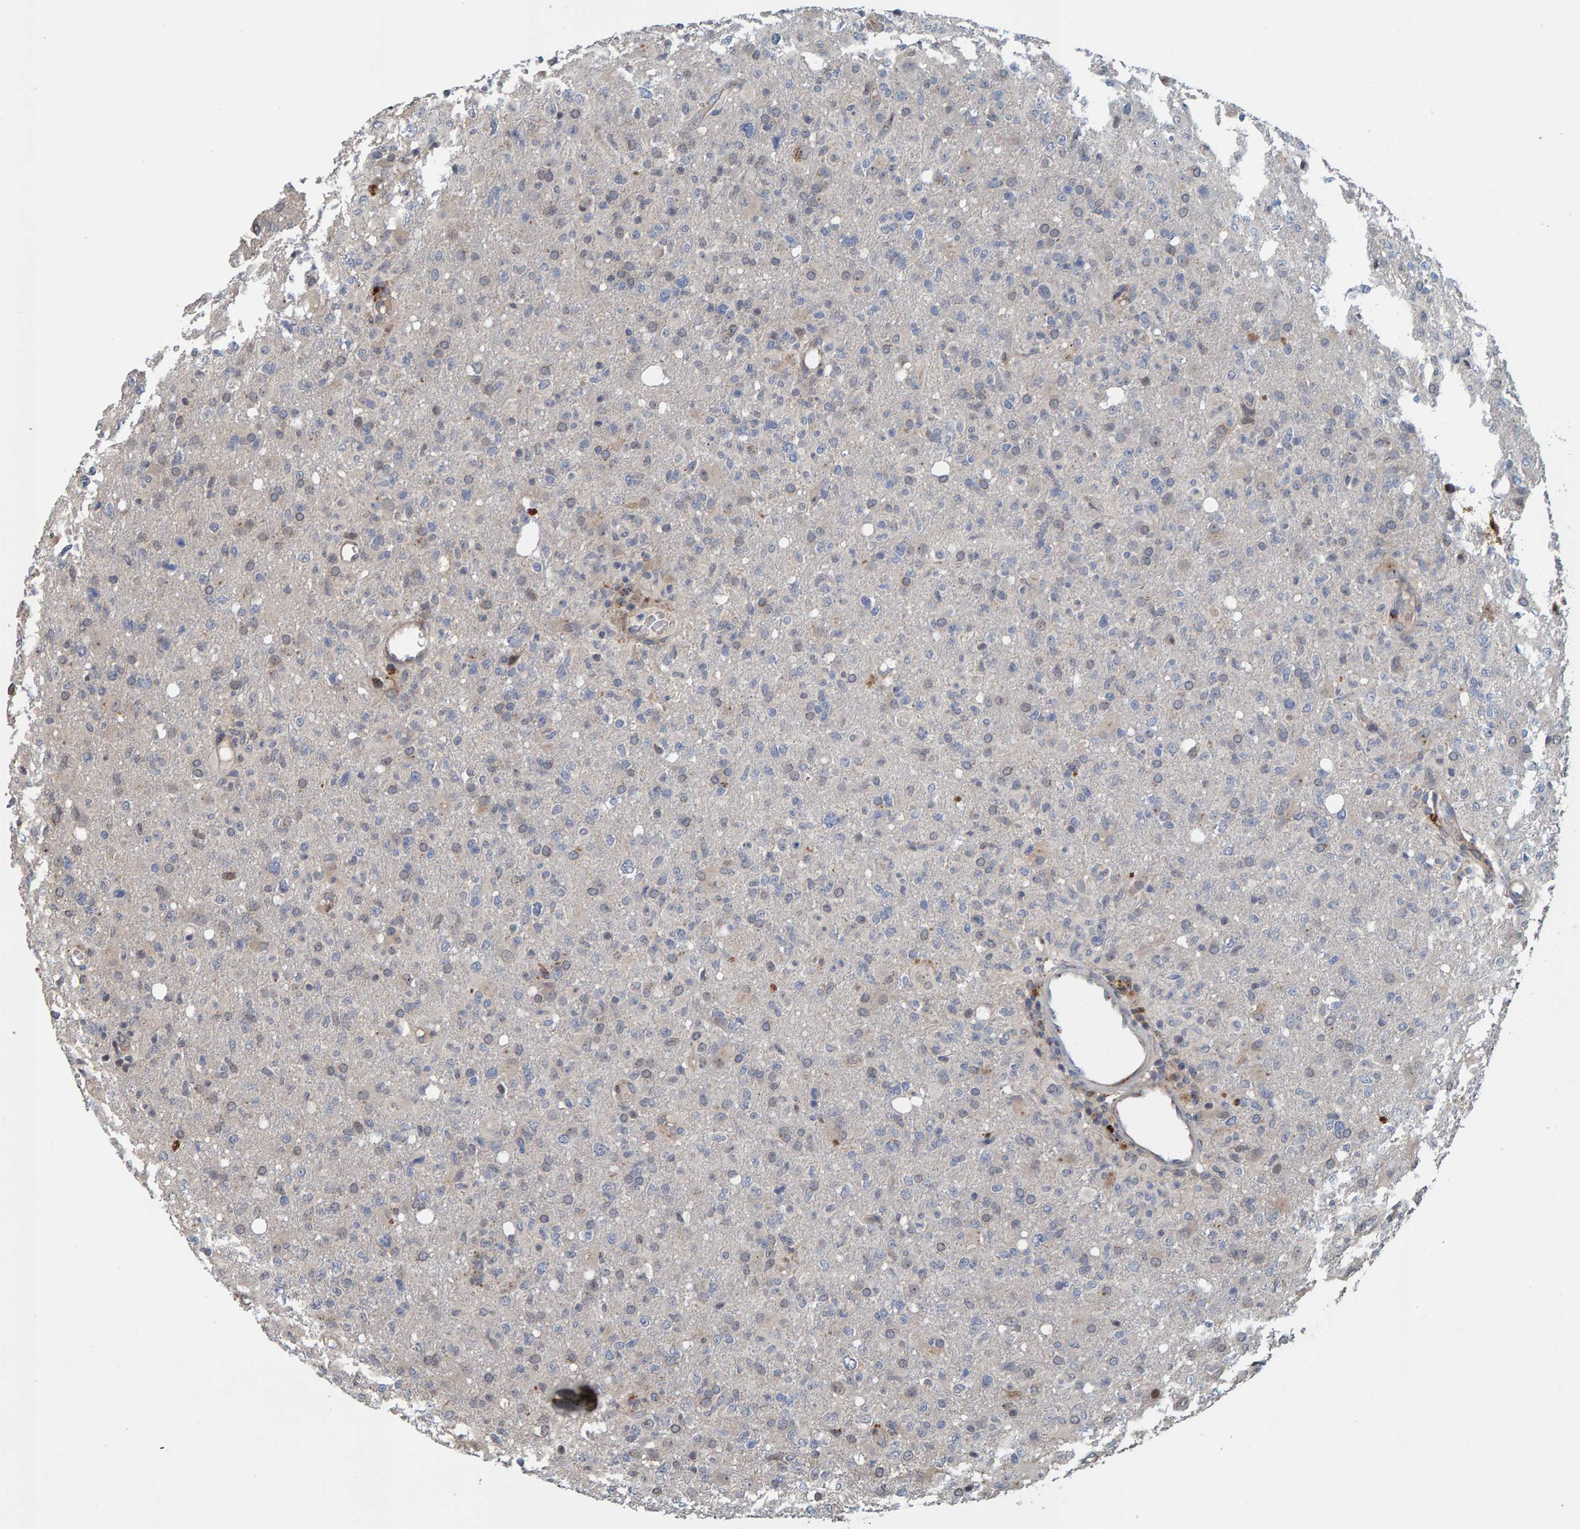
{"staining": {"intensity": "negative", "quantity": "none", "location": "none"}, "tissue": "glioma", "cell_type": "Tumor cells", "image_type": "cancer", "snomed": [{"axis": "morphology", "description": "Glioma, malignant, High grade"}, {"axis": "topography", "description": "Brain"}], "caption": "A photomicrograph of glioma stained for a protein exhibits no brown staining in tumor cells.", "gene": "CCDC25", "patient": {"sex": "female", "age": 57}}